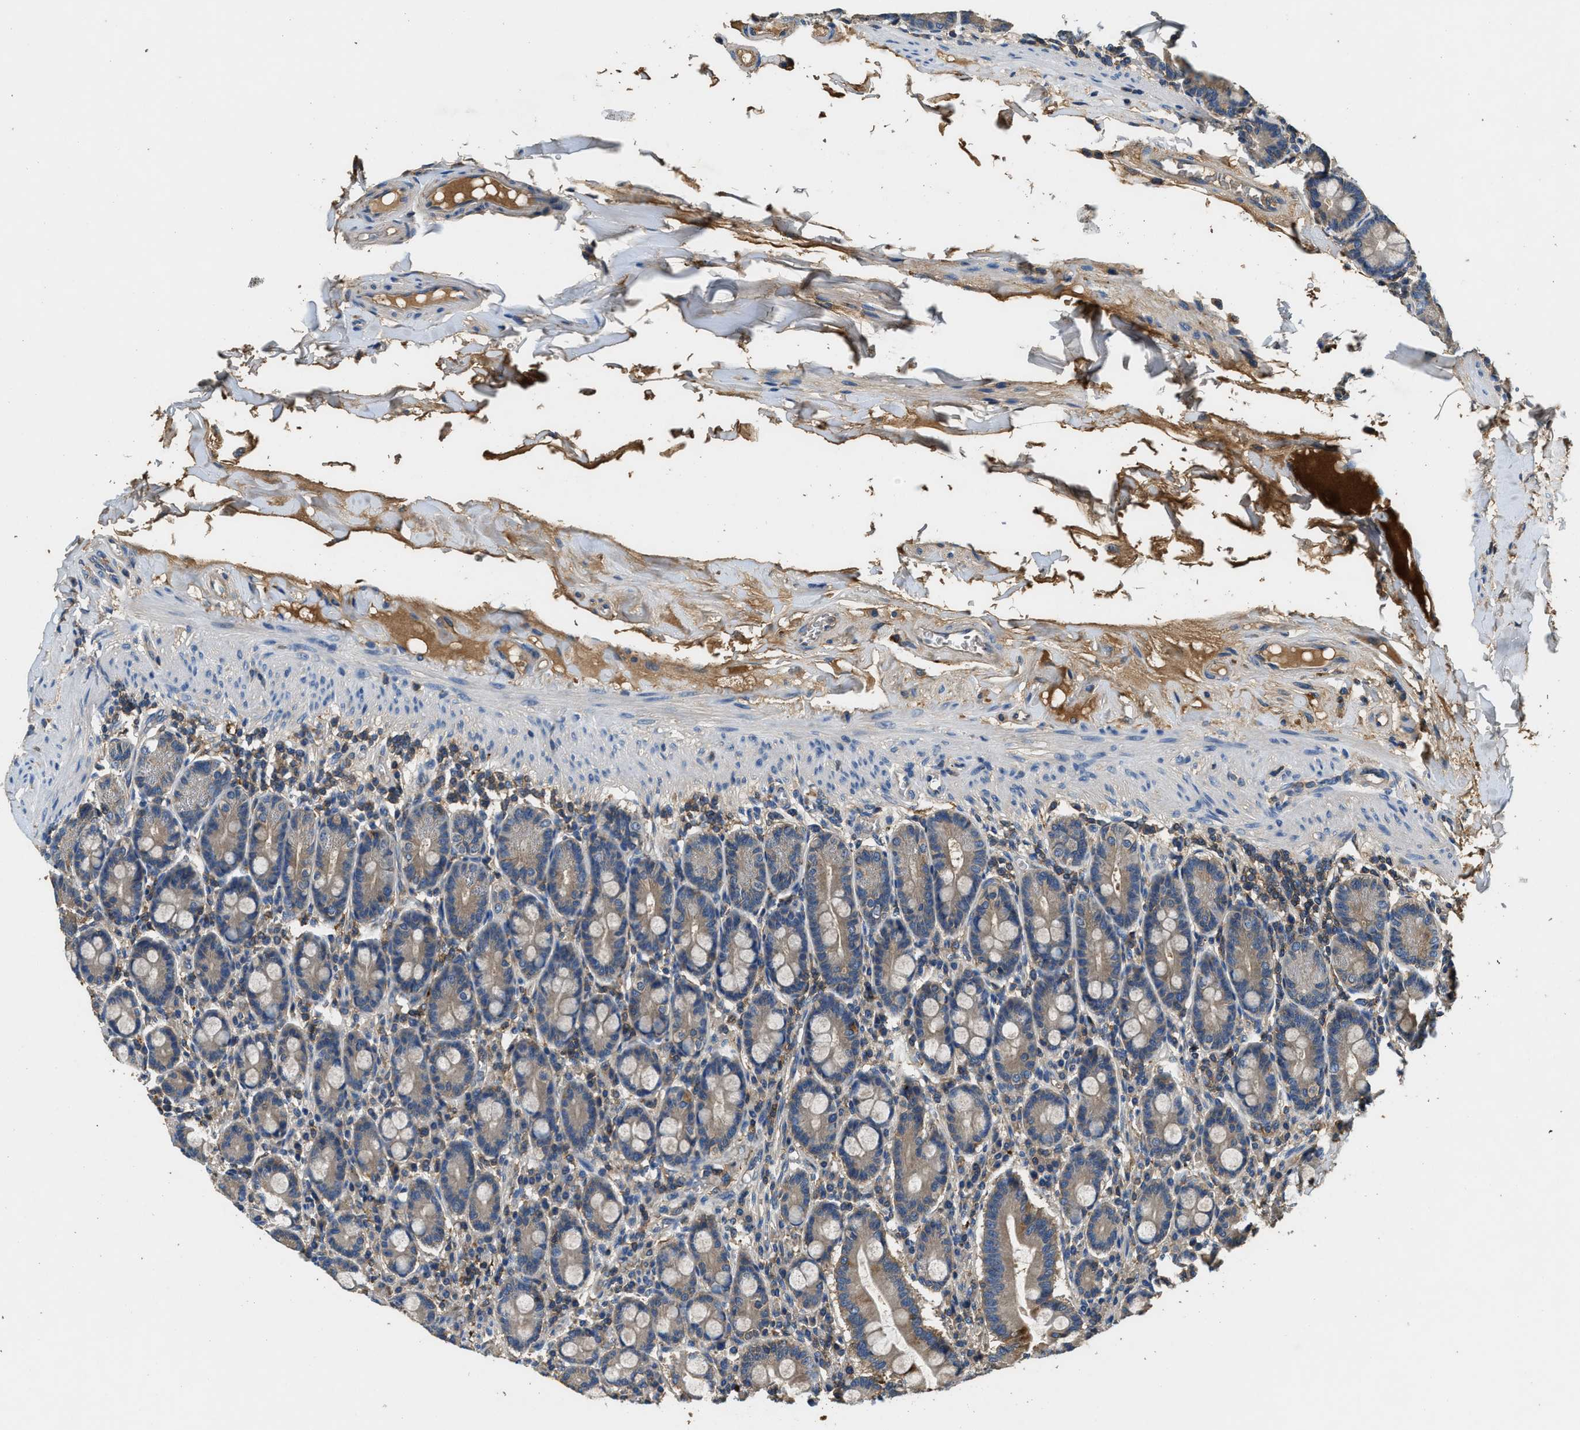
{"staining": {"intensity": "strong", "quantity": "25%-75%", "location": "cytoplasmic/membranous"}, "tissue": "duodenum", "cell_type": "Glandular cells", "image_type": "normal", "snomed": [{"axis": "morphology", "description": "Normal tissue, NOS"}, {"axis": "topography", "description": "Duodenum"}], "caption": "Immunohistochemistry image of benign human duodenum stained for a protein (brown), which exhibits high levels of strong cytoplasmic/membranous staining in about 25%-75% of glandular cells.", "gene": "BLOC1S1", "patient": {"sex": "male", "age": 50}}